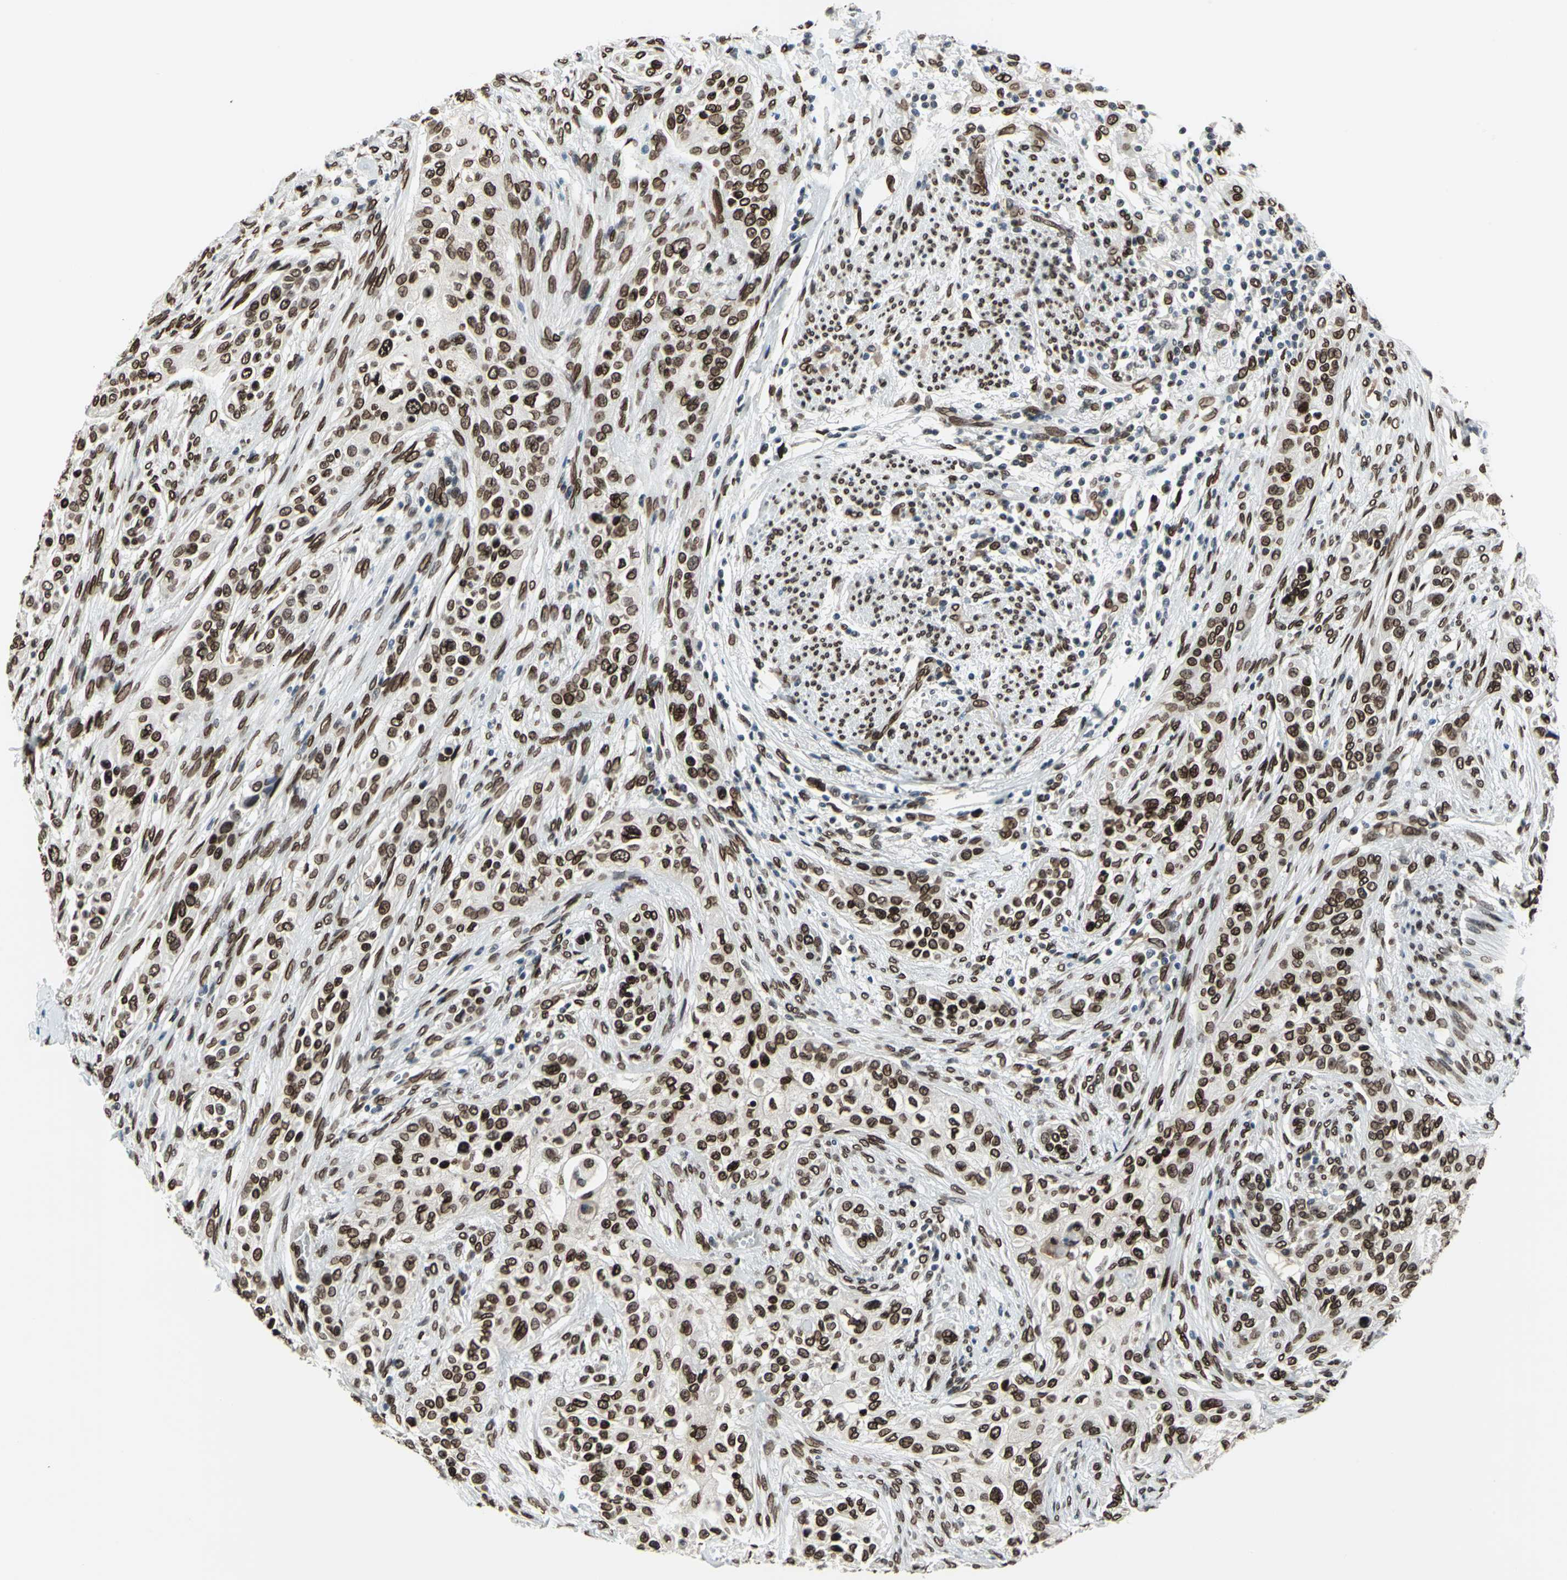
{"staining": {"intensity": "strong", "quantity": ">75%", "location": "cytoplasmic/membranous,nuclear"}, "tissue": "urothelial cancer", "cell_type": "Tumor cells", "image_type": "cancer", "snomed": [{"axis": "morphology", "description": "Urothelial carcinoma, High grade"}, {"axis": "topography", "description": "Urinary bladder"}], "caption": "A histopathology image showing strong cytoplasmic/membranous and nuclear expression in approximately >75% of tumor cells in urothelial cancer, as visualized by brown immunohistochemical staining.", "gene": "ISY1", "patient": {"sex": "male", "age": 74}}